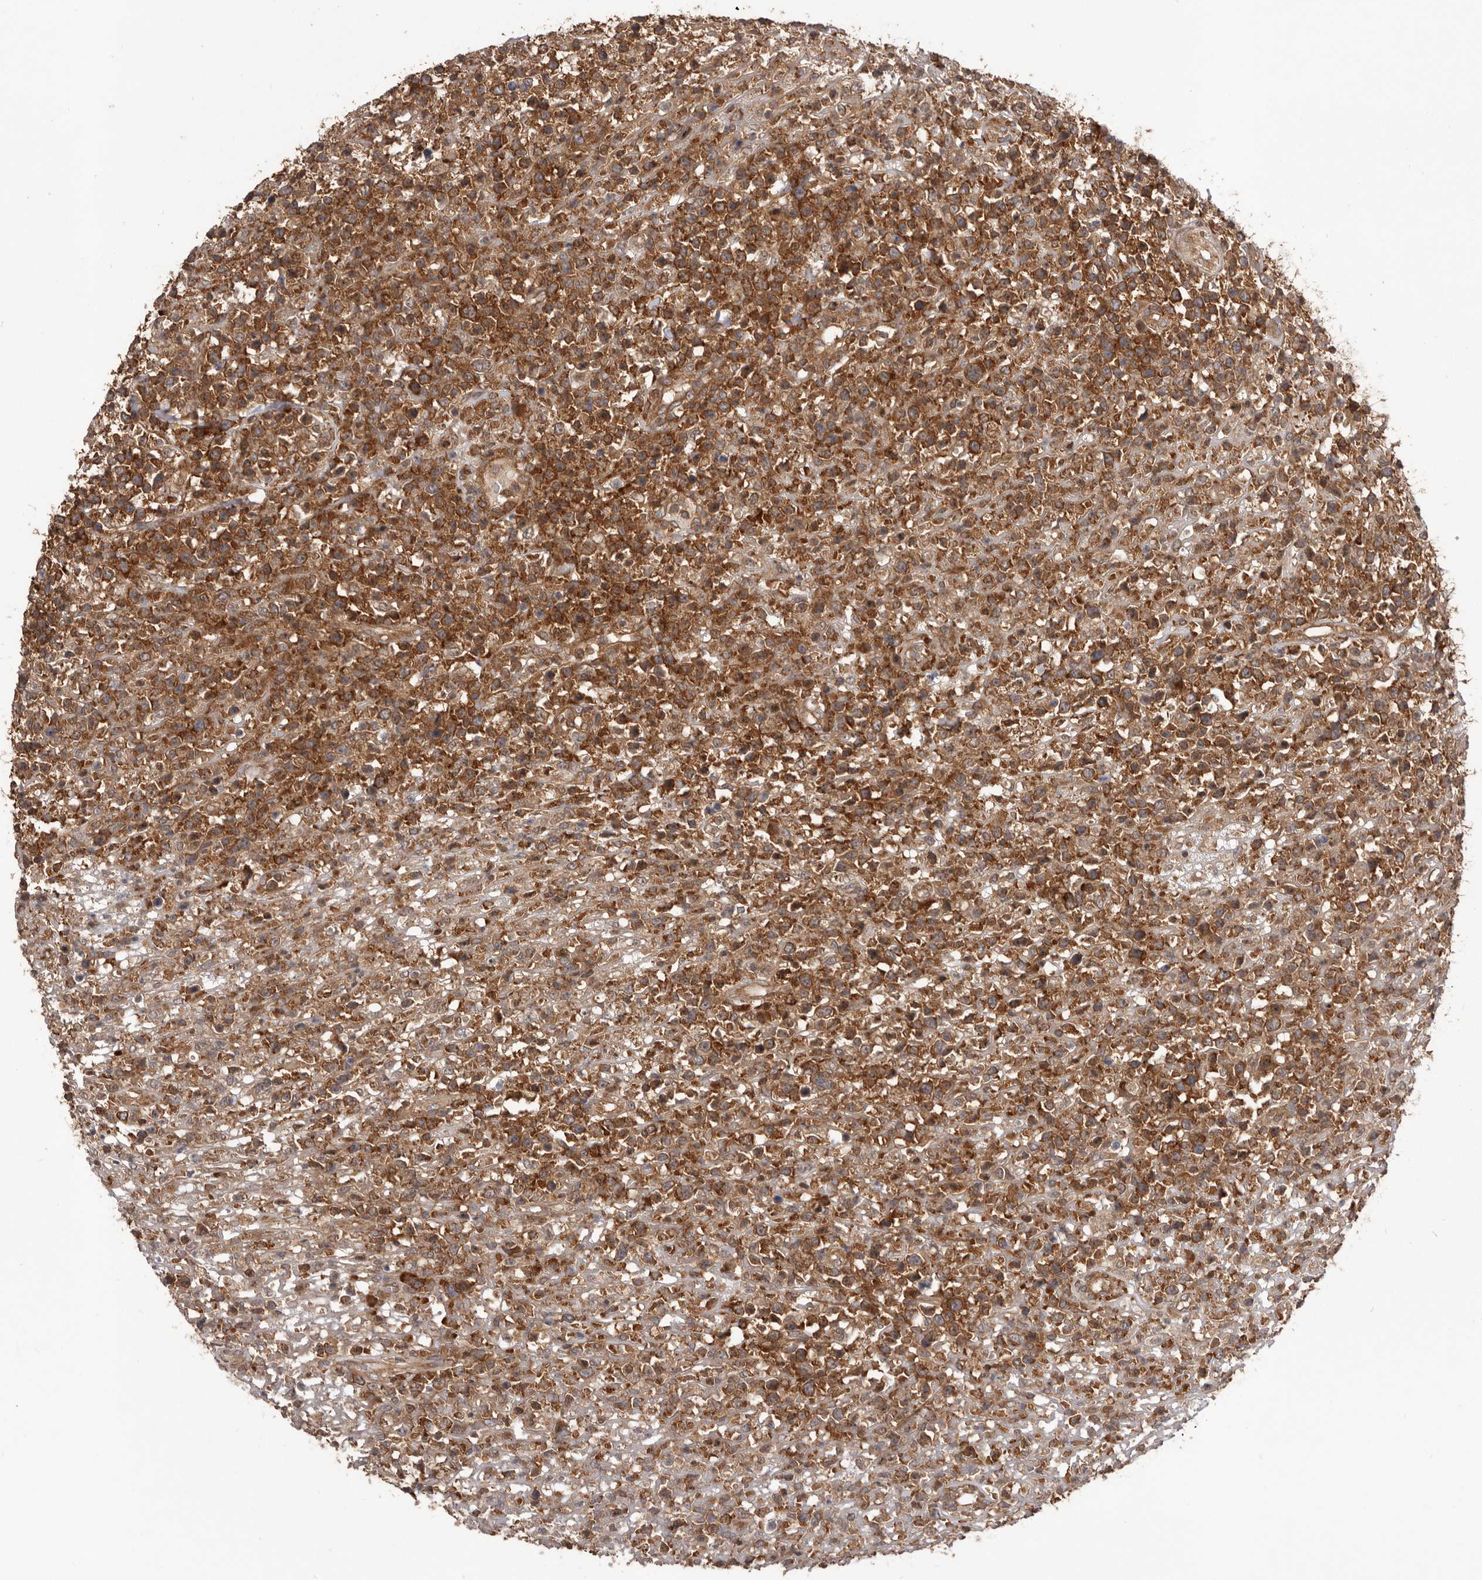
{"staining": {"intensity": "moderate", "quantity": ">75%", "location": "cytoplasmic/membranous"}, "tissue": "lymphoma", "cell_type": "Tumor cells", "image_type": "cancer", "snomed": [{"axis": "morphology", "description": "Malignant lymphoma, non-Hodgkin's type, High grade"}, {"axis": "topography", "description": "Colon"}], "caption": "This micrograph shows IHC staining of lymphoma, with medium moderate cytoplasmic/membranous expression in approximately >75% of tumor cells.", "gene": "HBS1L", "patient": {"sex": "female", "age": 53}}